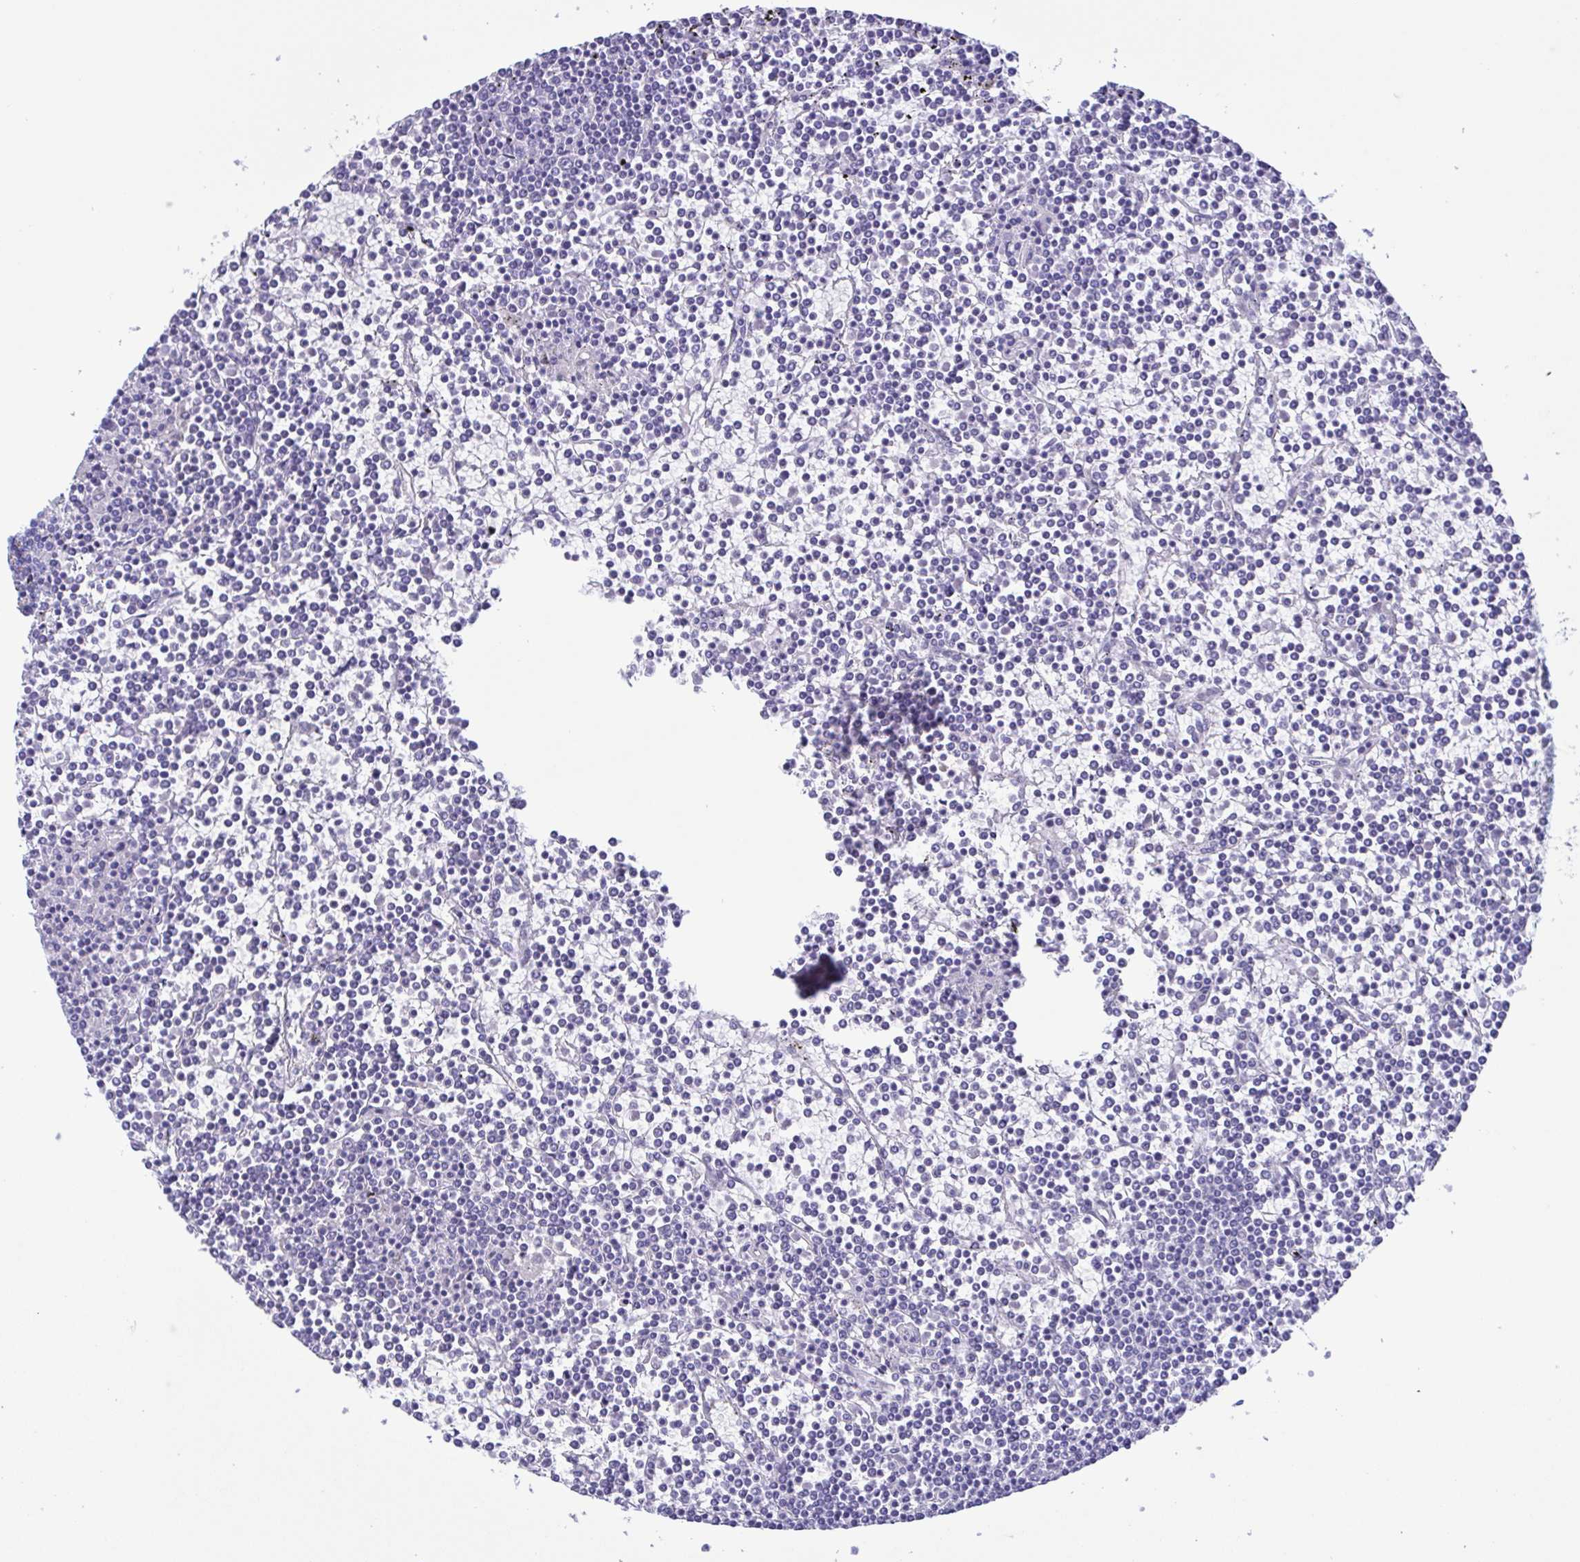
{"staining": {"intensity": "negative", "quantity": "none", "location": "none"}, "tissue": "lymphoma", "cell_type": "Tumor cells", "image_type": "cancer", "snomed": [{"axis": "morphology", "description": "Malignant lymphoma, non-Hodgkin's type, Low grade"}, {"axis": "topography", "description": "Spleen"}], "caption": "Immunohistochemistry (IHC) micrograph of human malignant lymphoma, non-Hodgkin's type (low-grade) stained for a protein (brown), which displays no positivity in tumor cells.", "gene": "TSPY2", "patient": {"sex": "female", "age": 19}}